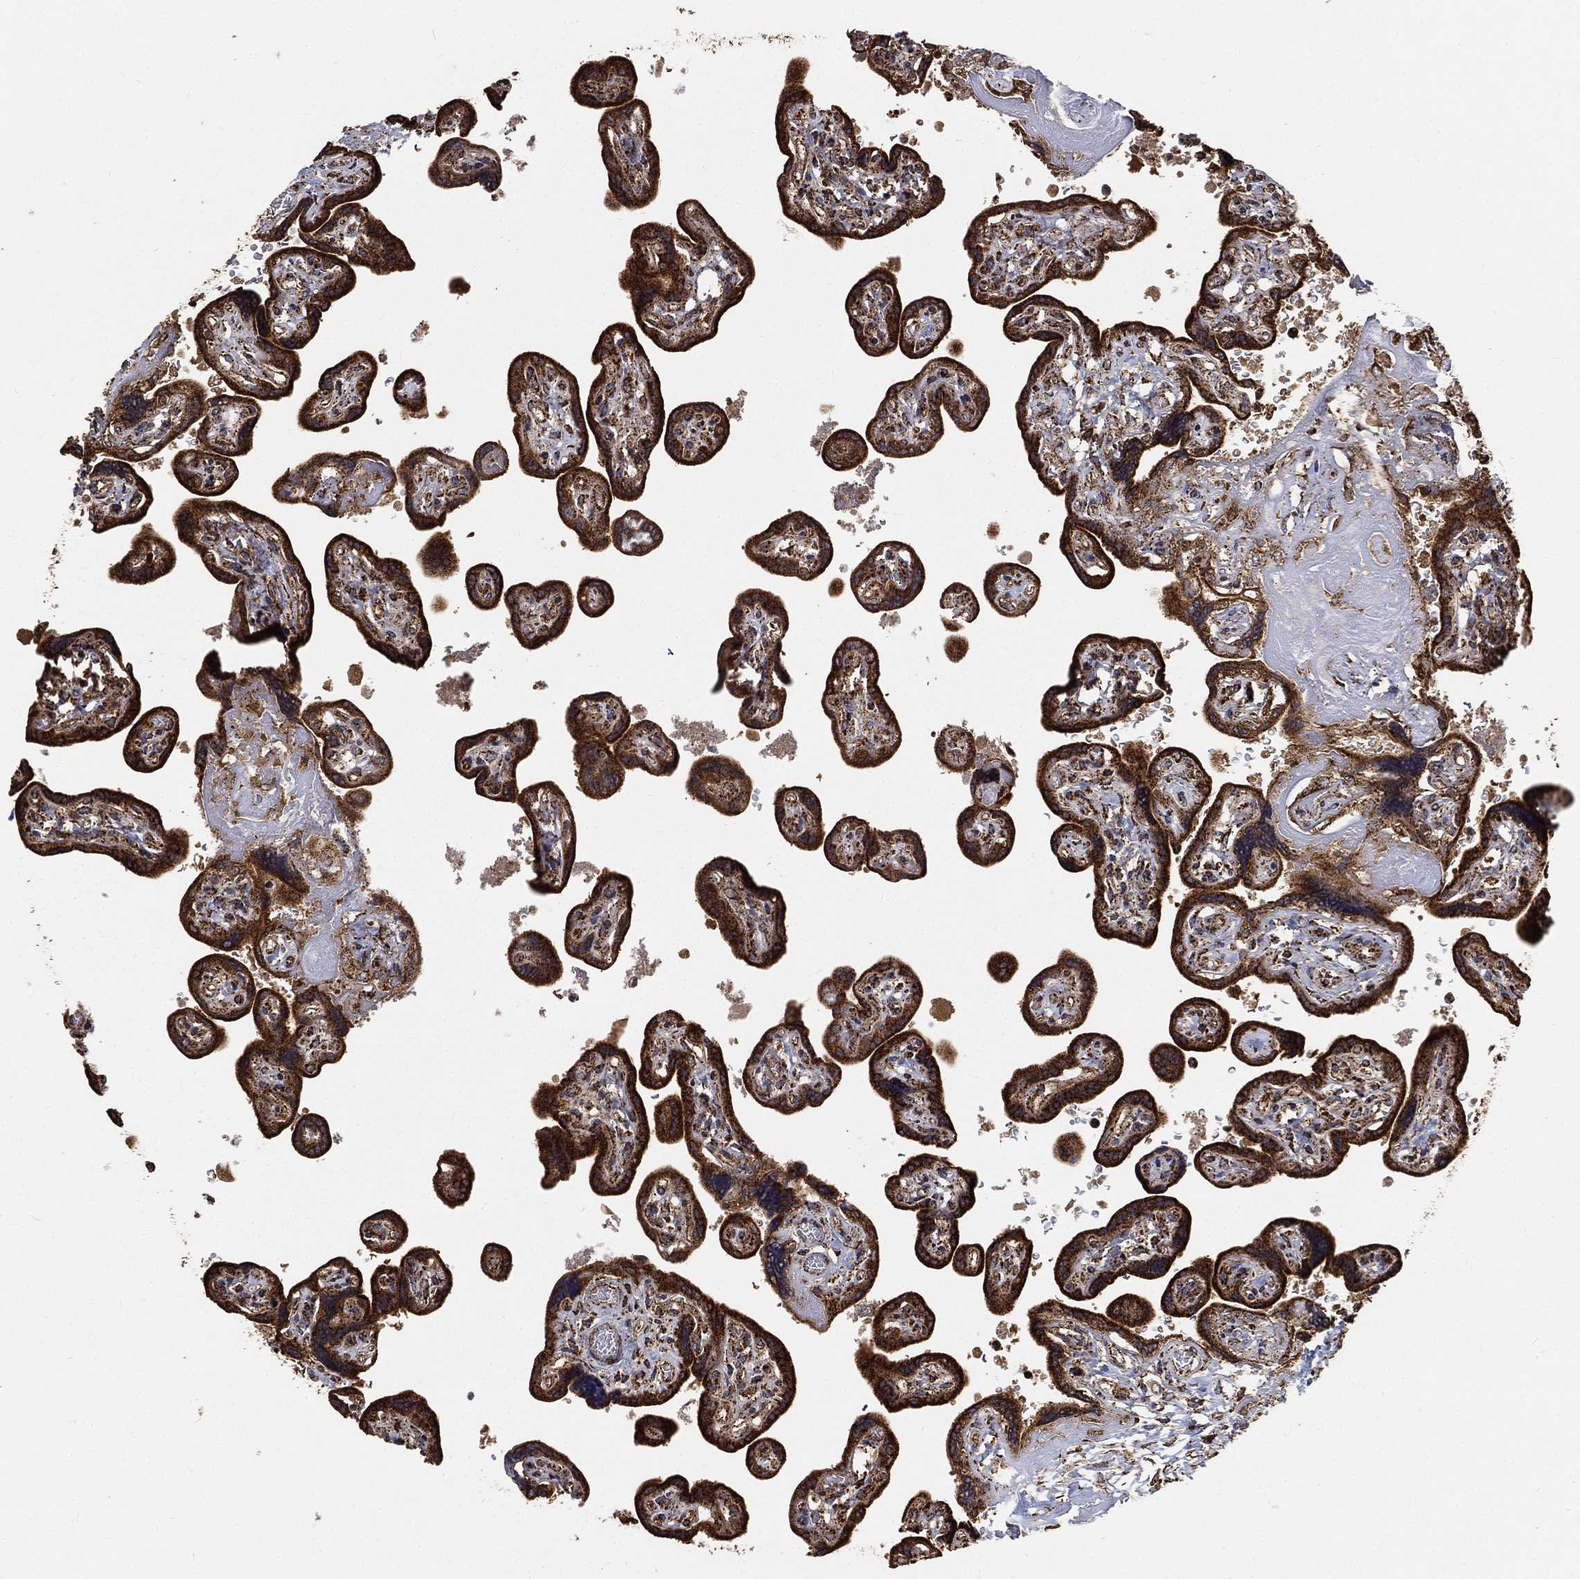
{"staining": {"intensity": "strong", "quantity": ">75%", "location": "cytoplasmic/membranous"}, "tissue": "placenta", "cell_type": "Decidual cells", "image_type": "normal", "snomed": [{"axis": "morphology", "description": "Normal tissue, NOS"}, {"axis": "topography", "description": "Placenta"}], "caption": "A high amount of strong cytoplasmic/membranous staining is present in approximately >75% of decidual cells in unremarkable placenta. Immunohistochemistry (ihc) stains the protein in brown and the nuclei are stained blue.", "gene": "SLC38A7", "patient": {"sex": "female", "age": 32}}